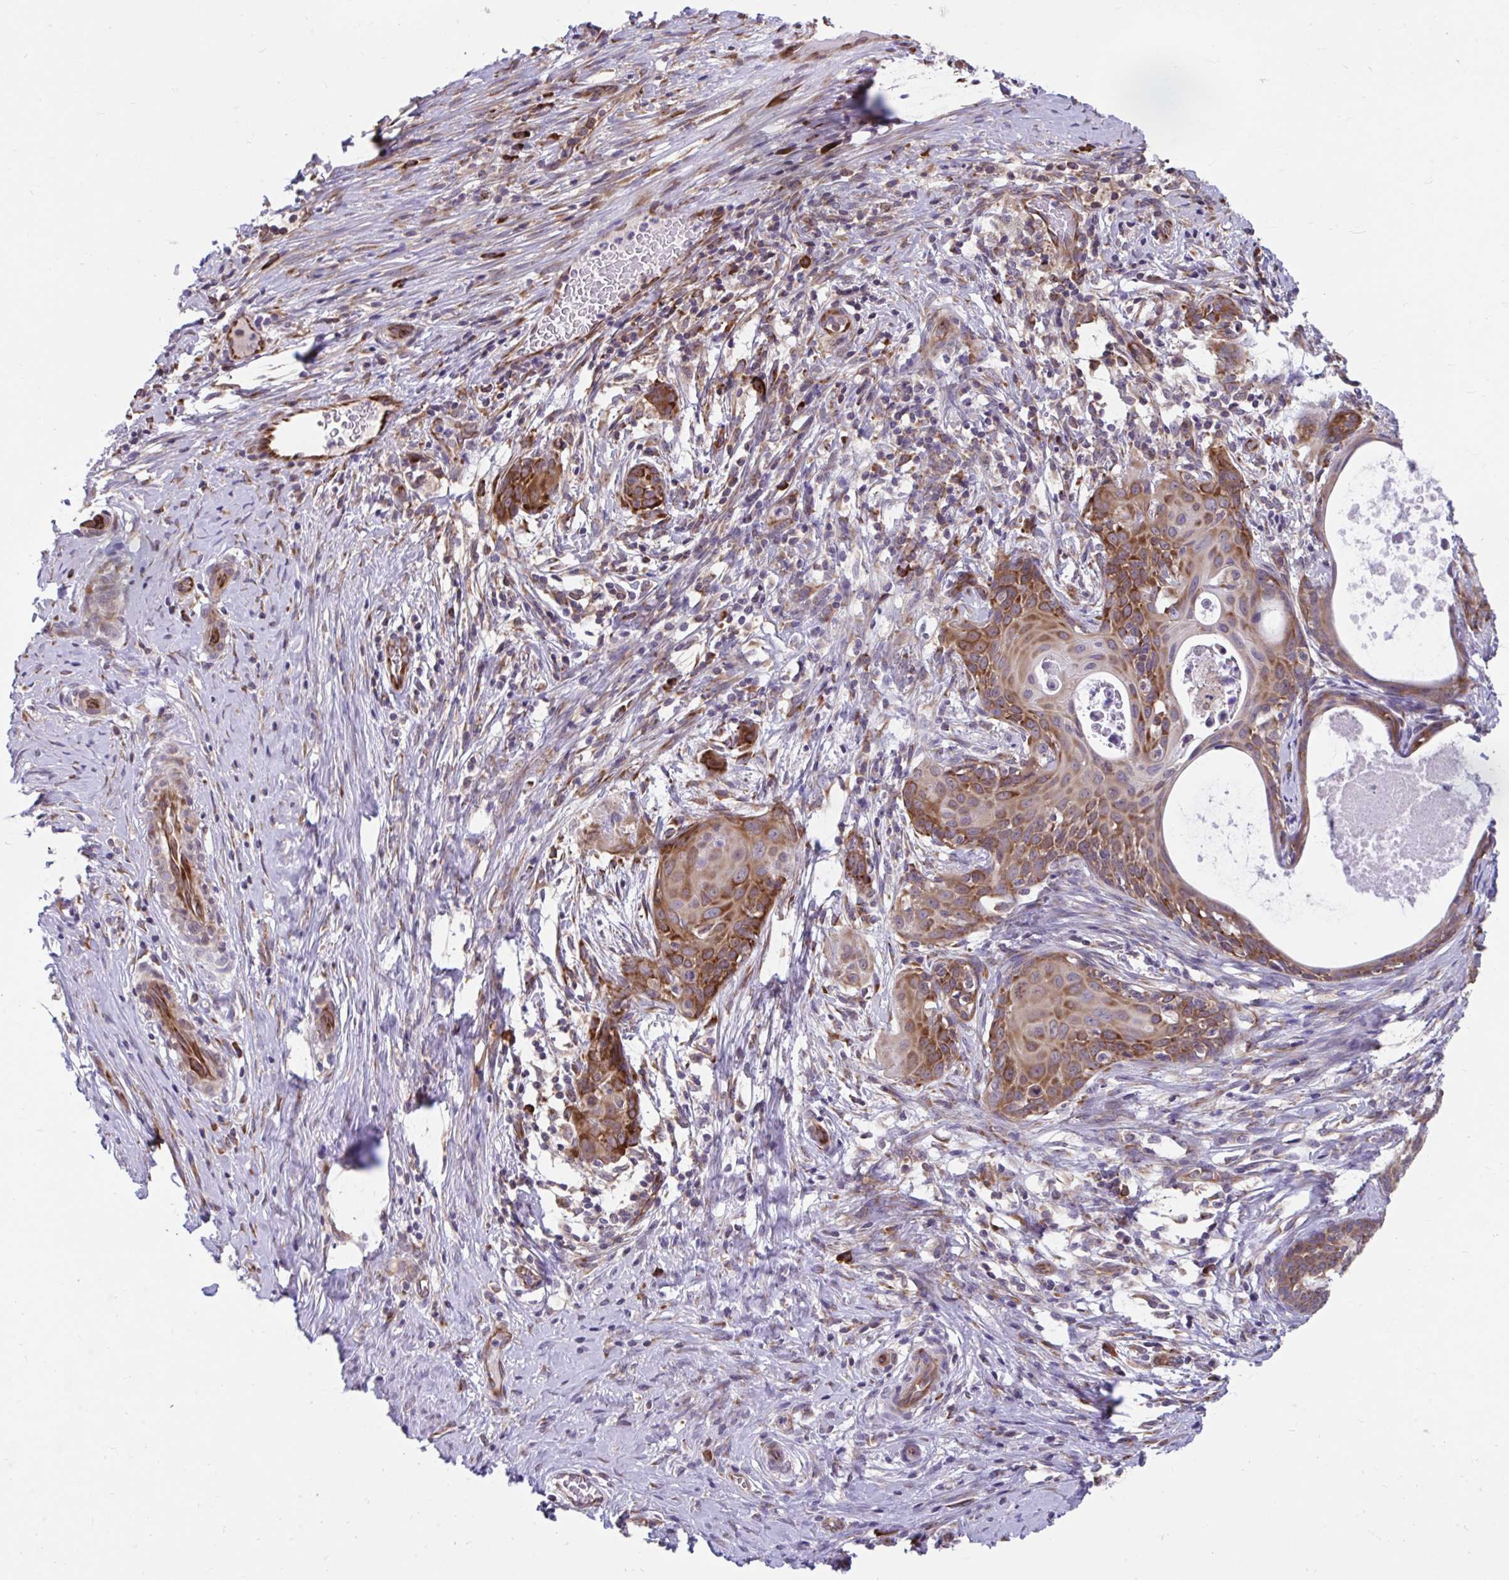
{"staining": {"intensity": "strong", "quantity": "<25%", "location": "cytoplasmic/membranous"}, "tissue": "cervical cancer", "cell_type": "Tumor cells", "image_type": "cancer", "snomed": [{"axis": "morphology", "description": "Squamous cell carcinoma, NOS"}, {"axis": "morphology", "description": "Adenocarcinoma, NOS"}, {"axis": "topography", "description": "Cervix"}], "caption": "Immunohistochemical staining of cervical cancer displays strong cytoplasmic/membranous protein staining in approximately <25% of tumor cells.", "gene": "SELENON", "patient": {"sex": "female", "age": 52}}